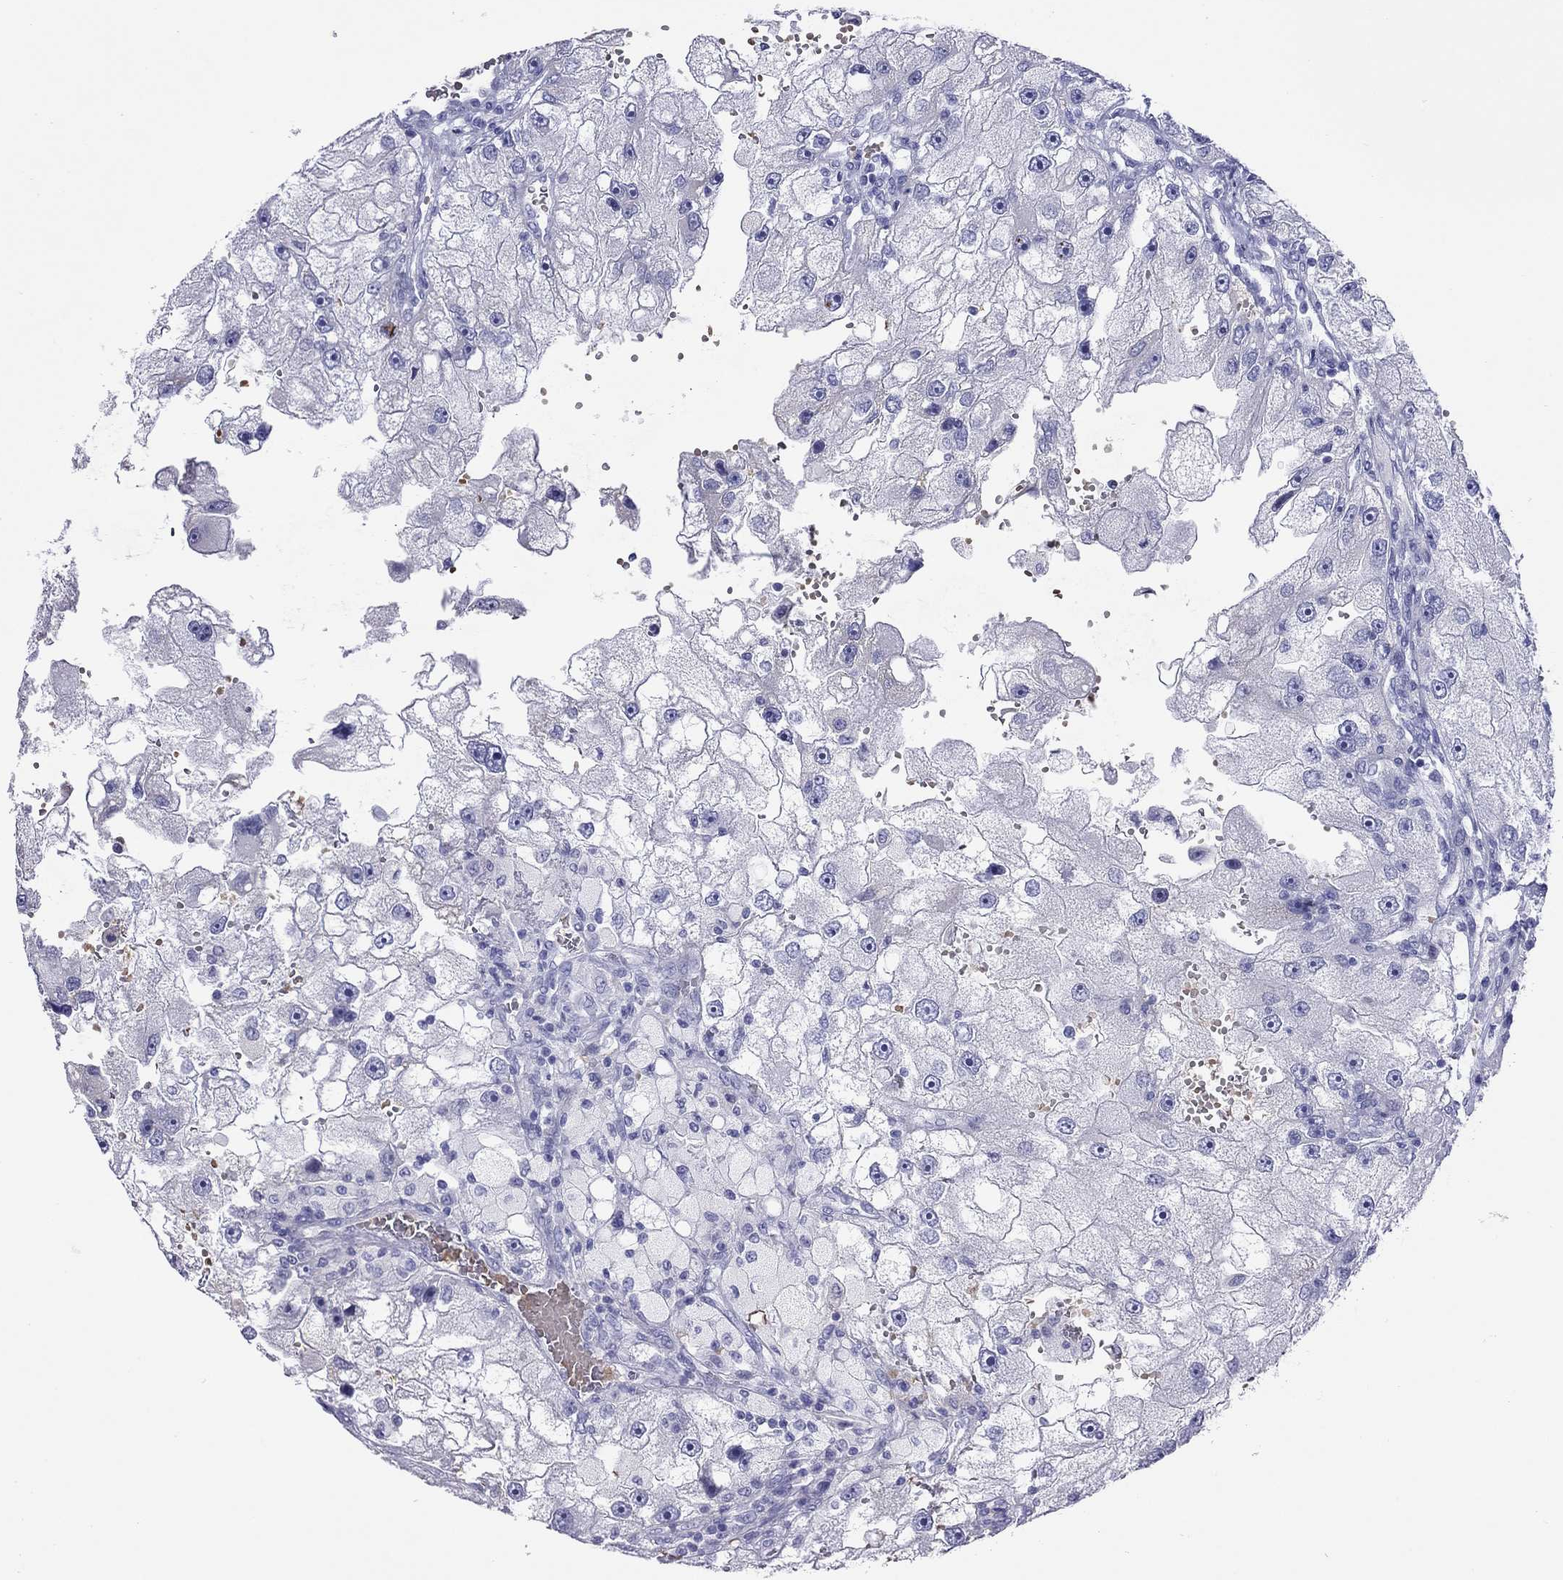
{"staining": {"intensity": "negative", "quantity": "none", "location": "none"}, "tissue": "renal cancer", "cell_type": "Tumor cells", "image_type": "cancer", "snomed": [{"axis": "morphology", "description": "Adenocarcinoma, NOS"}, {"axis": "topography", "description": "Kidney"}], "caption": "Photomicrograph shows no protein staining in tumor cells of renal cancer tissue.", "gene": "PTPRN", "patient": {"sex": "male", "age": 63}}